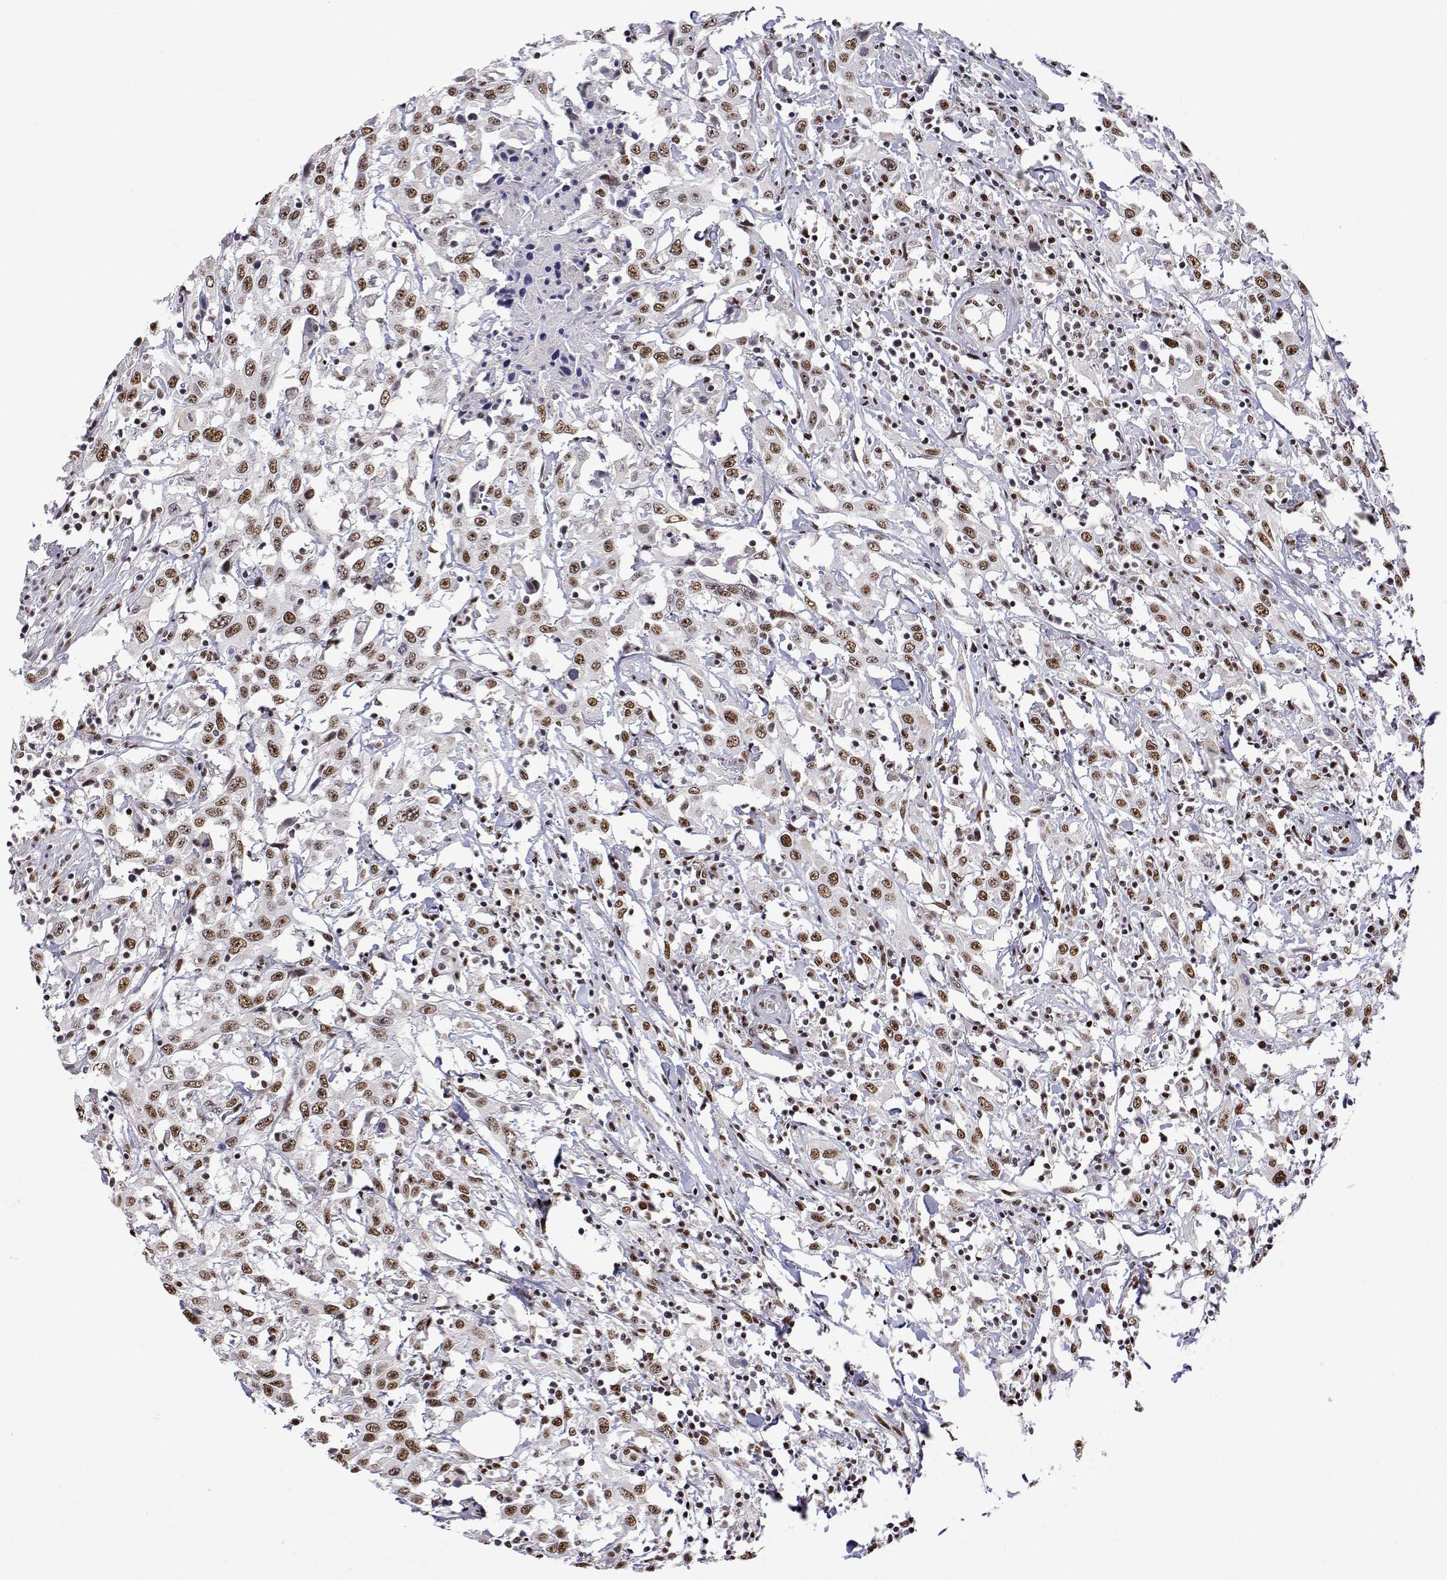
{"staining": {"intensity": "moderate", "quantity": ">75%", "location": "nuclear"}, "tissue": "urothelial cancer", "cell_type": "Tumor cells", "image_type": "cancer", "snomed": [{"axis": "morphology", "description": "Urothelial carcinoma, High grade"}, {"axis": "topography", "description": "Urinary bladder"}], "caption": "Urothelial carcinoma (high-grade) stained with DAB (3,3'-diaminobenzidine) IHC demonstrates medium levels of moderate nuclear expression in approximately >75% of tumor cells.", "gene": "ADAR", "patient": {"sex": "male", "age": 61}}